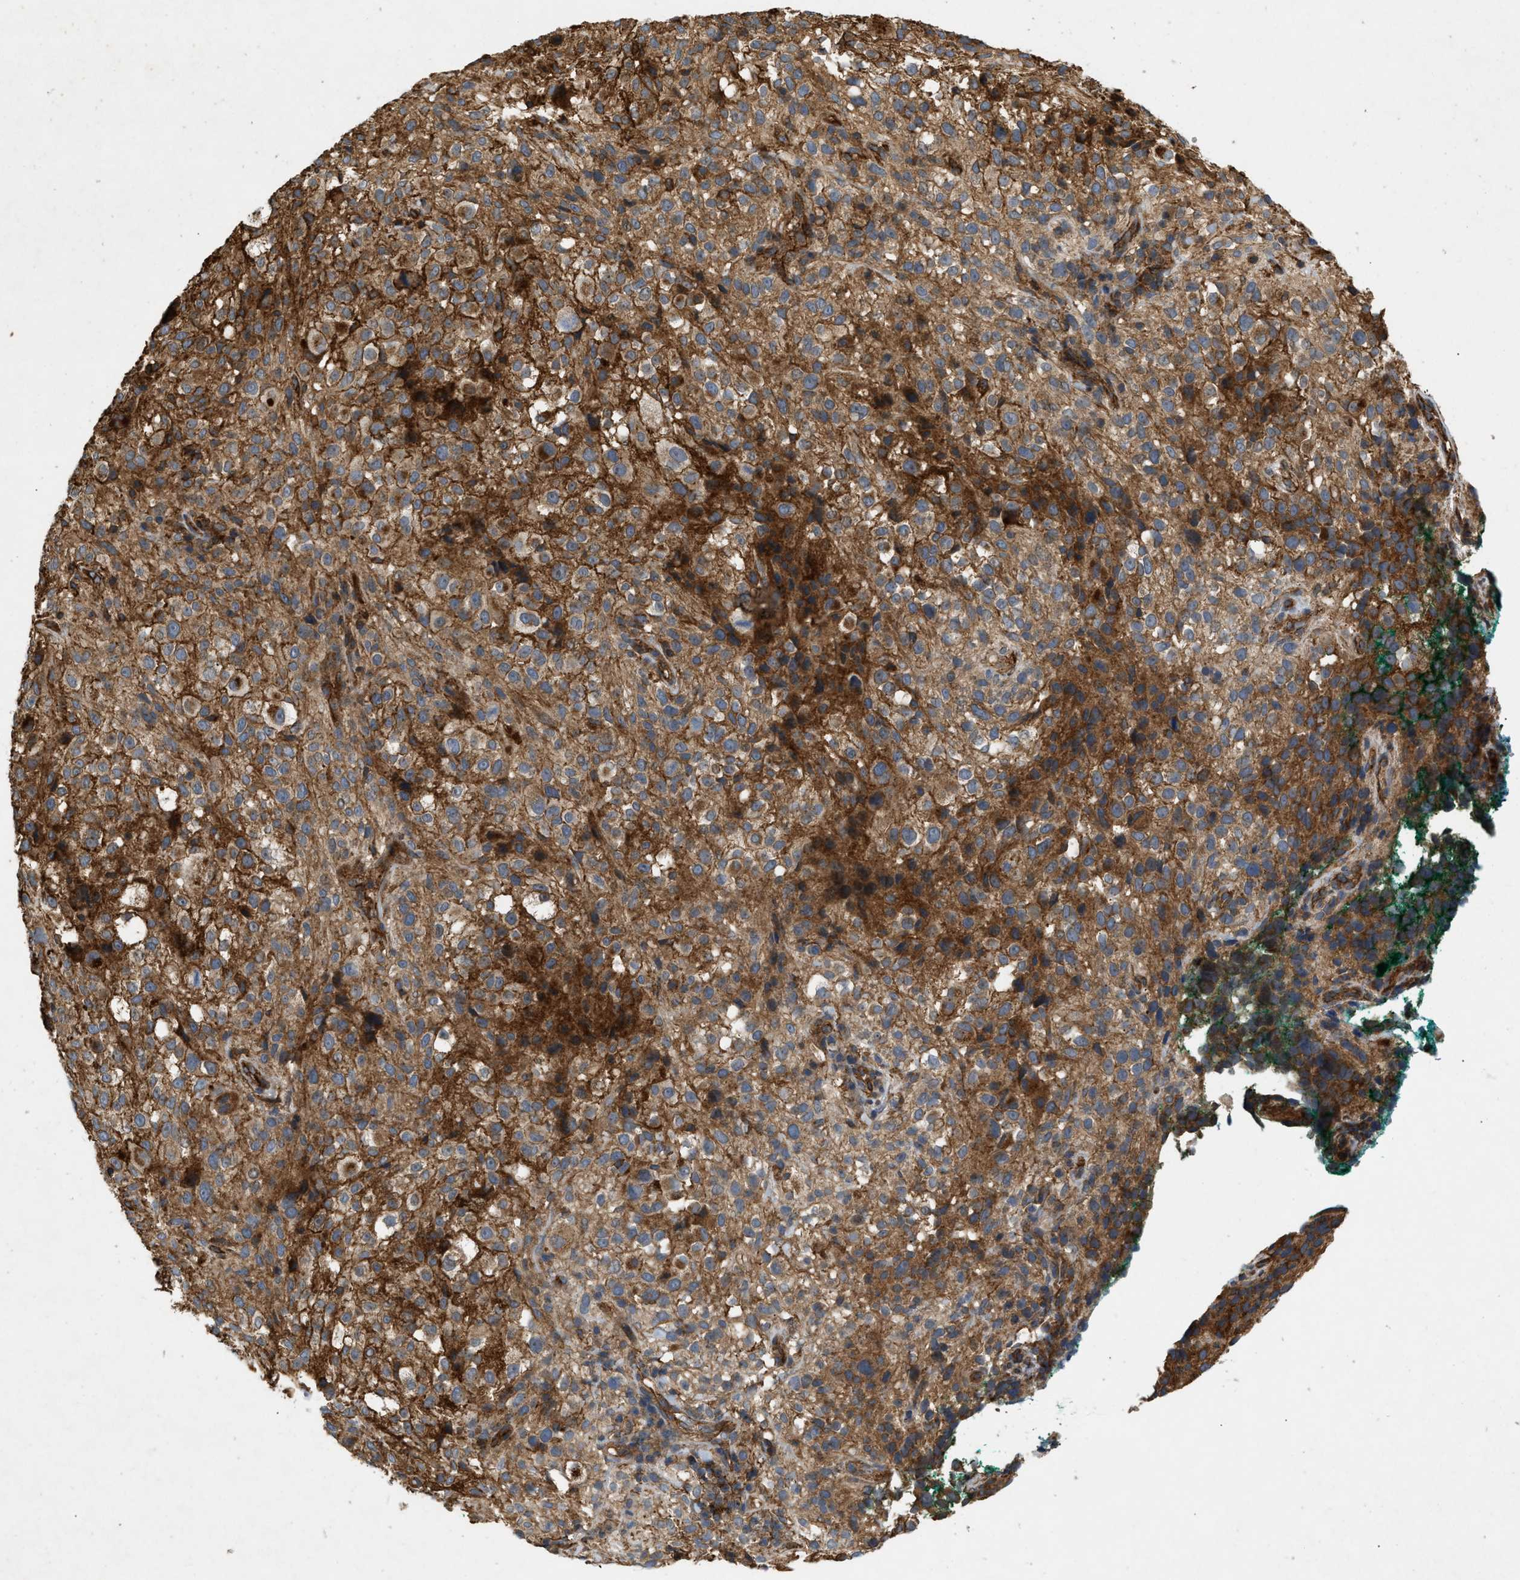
{"staining": {"intensity": "moderate", "quantity": ">75%", "location": "cytoplasmic/membranous"}, "tissue": "melanoma", "cell_type": "Tumor cells", "image_type": "cancer", "snomed": [{"axis": "morphology", "description": "Necrosis, NOS"}, {"axis": "morphology", "description": "Malignant melanoma, NOS"}, {"axis": "topography", "description": "Skin"}], "caption": "Protein positivity by immunohistochemistry (IHC) exhibits moderate cytoplasmic/membranous positivity in about >75% of tumor cells in malignant melanoma.", "gene": "GNB4", "patient": {"sex": "female", "age": 87}}